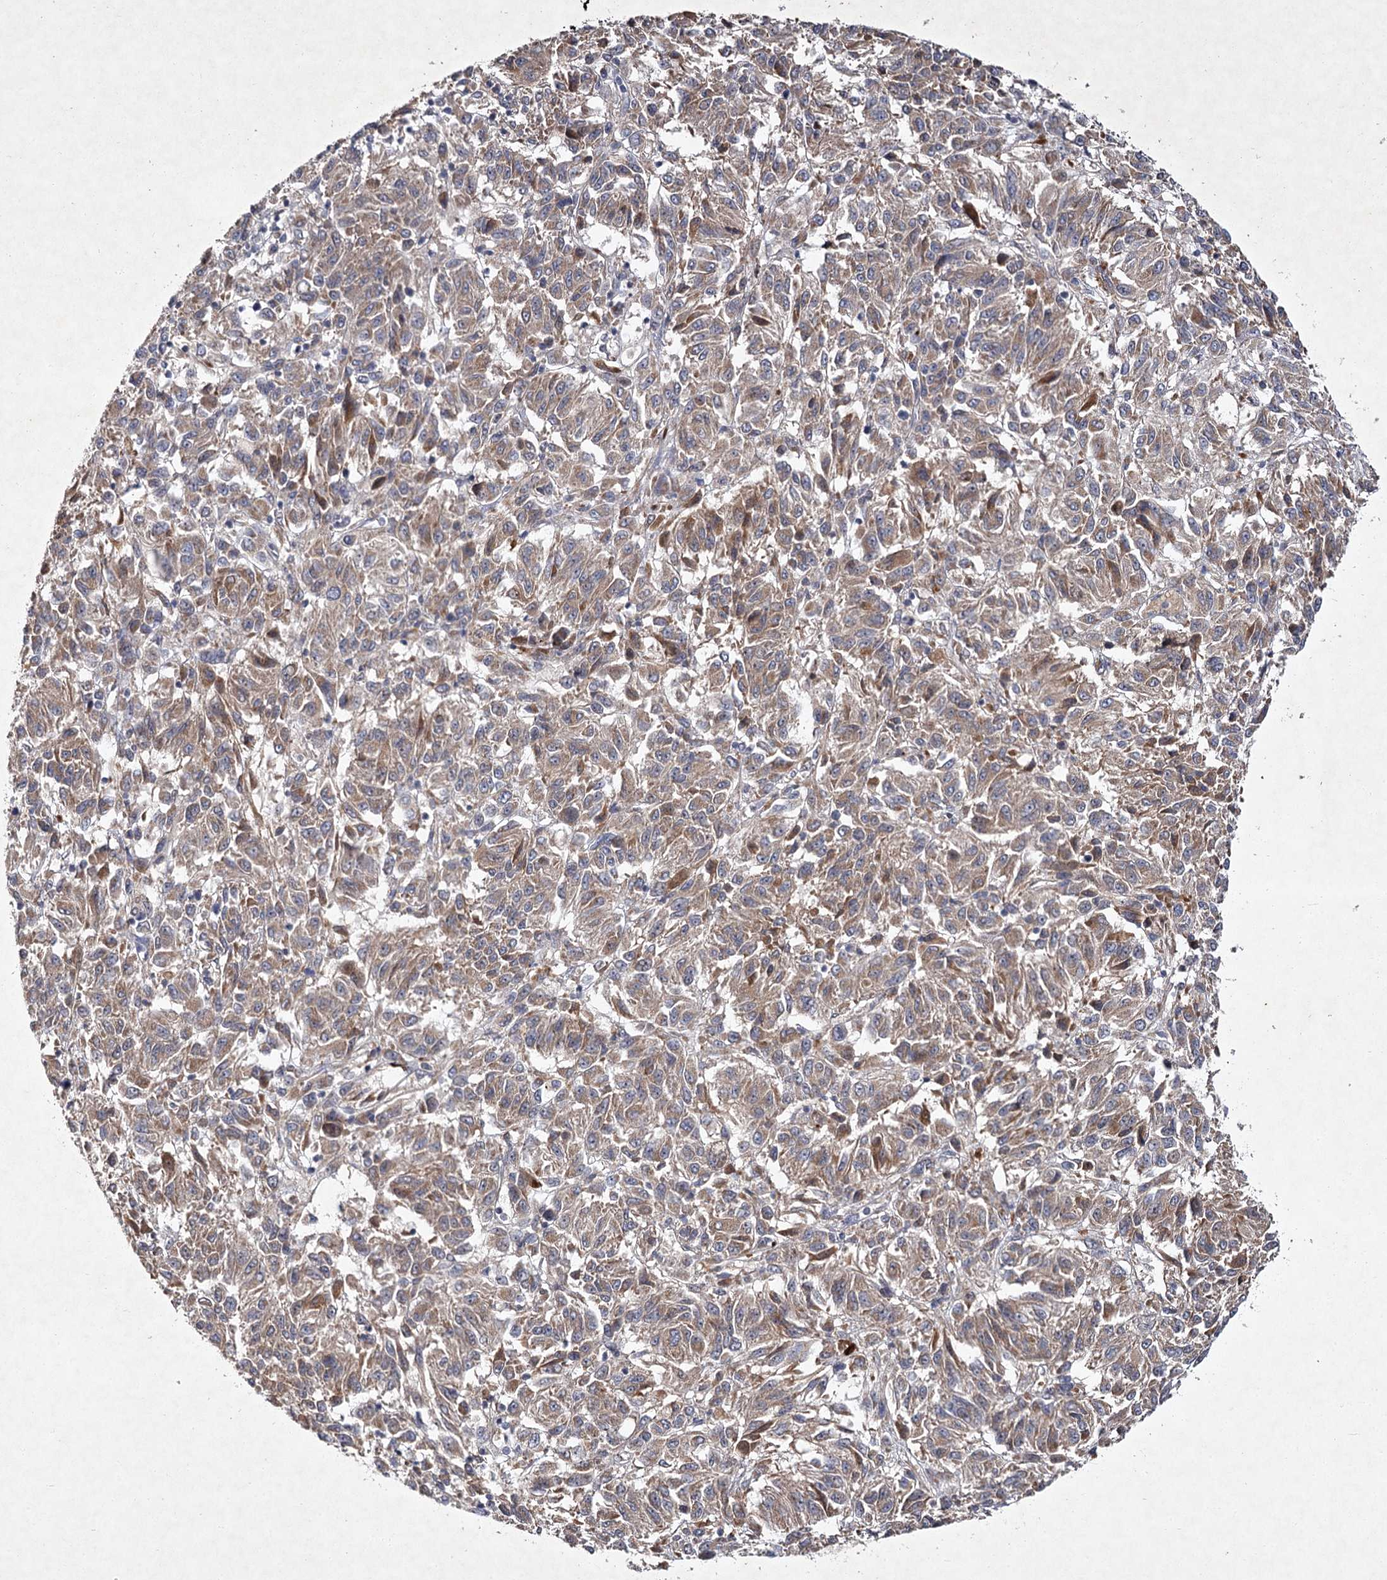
{"staining": {"intensity": "moderate", "quantity": "25%-75%", "location": "cytoplasmic/membranous"}, "tissue": "melanoma", "cell_type": "Tumor cells", "image_type": "cancer", "snomed": [{"axis": "morphology", "description": "Malignant melanoma, Metastatic site"}, {"axis": "topography", "description": "Lung"}], "caption": "Melanoma tissue displays moderate cytoplasmic/membranous staining in approximately 25%-75% of tumor cells, visualized by immunohistochemistry. The protein is stained brown, and the nuclei are stained in blue (DAB IHC with brightfield microscopy, high magnification).", "gene": "MFN1", "patient": {"sex": "male", "age": 64}}